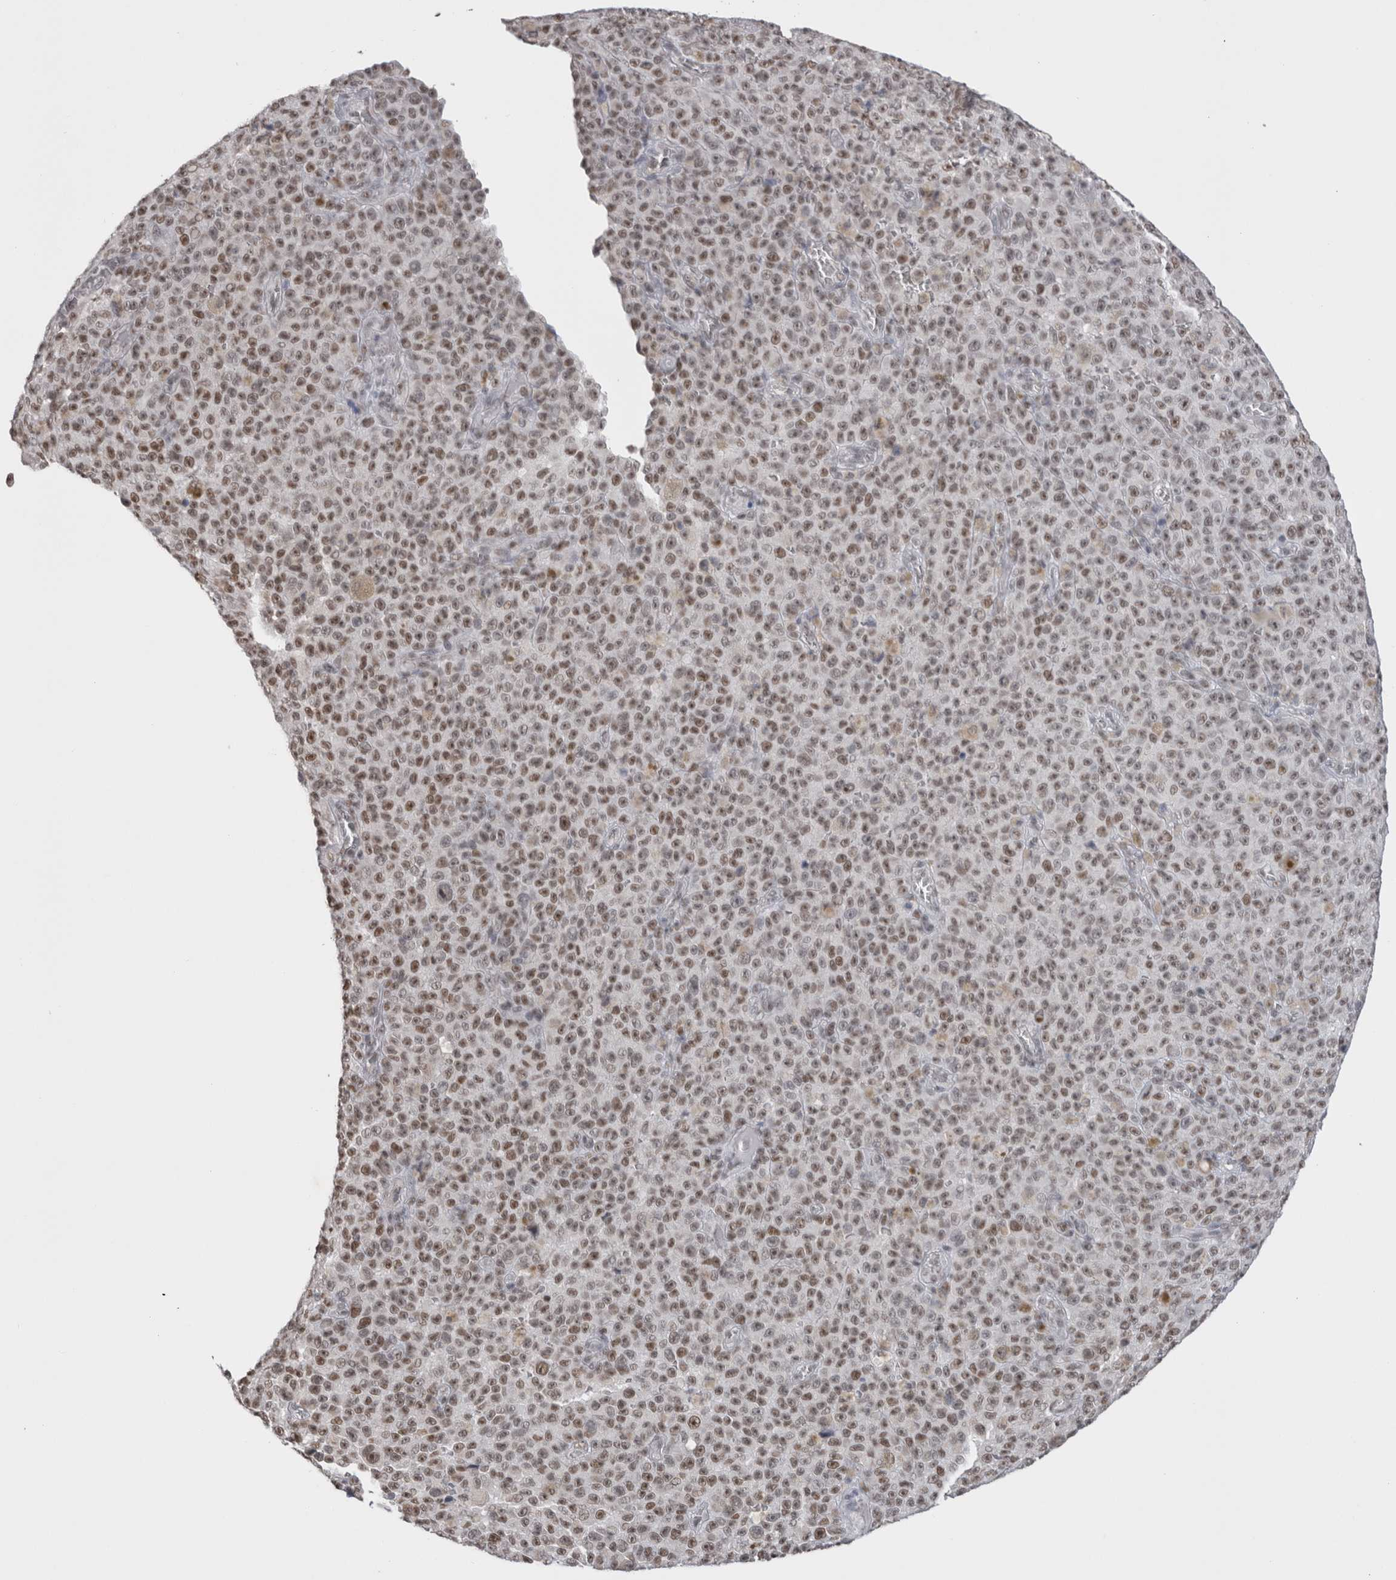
{"staining": {"intensity": "moderate", "quantity": ">75%", "location": "nuclear"}, "tissue": "melanoma", "cell_type": "Tumor cells", "image_type": "cancer", "snomed": [{"axis": "morphology", "description": "Malignant melanoma, NOS"}, {"axis": "topography", "description": "Skin"}], "caption": "This histopathology image demonstrates immunohistochemistry (IHC) staining of malignant melanoma, with medium moderate nuclear positivity in about >75% of tumor cells.", "gene": "DAXX", "patient": {"sex": "female", "age": 82}}